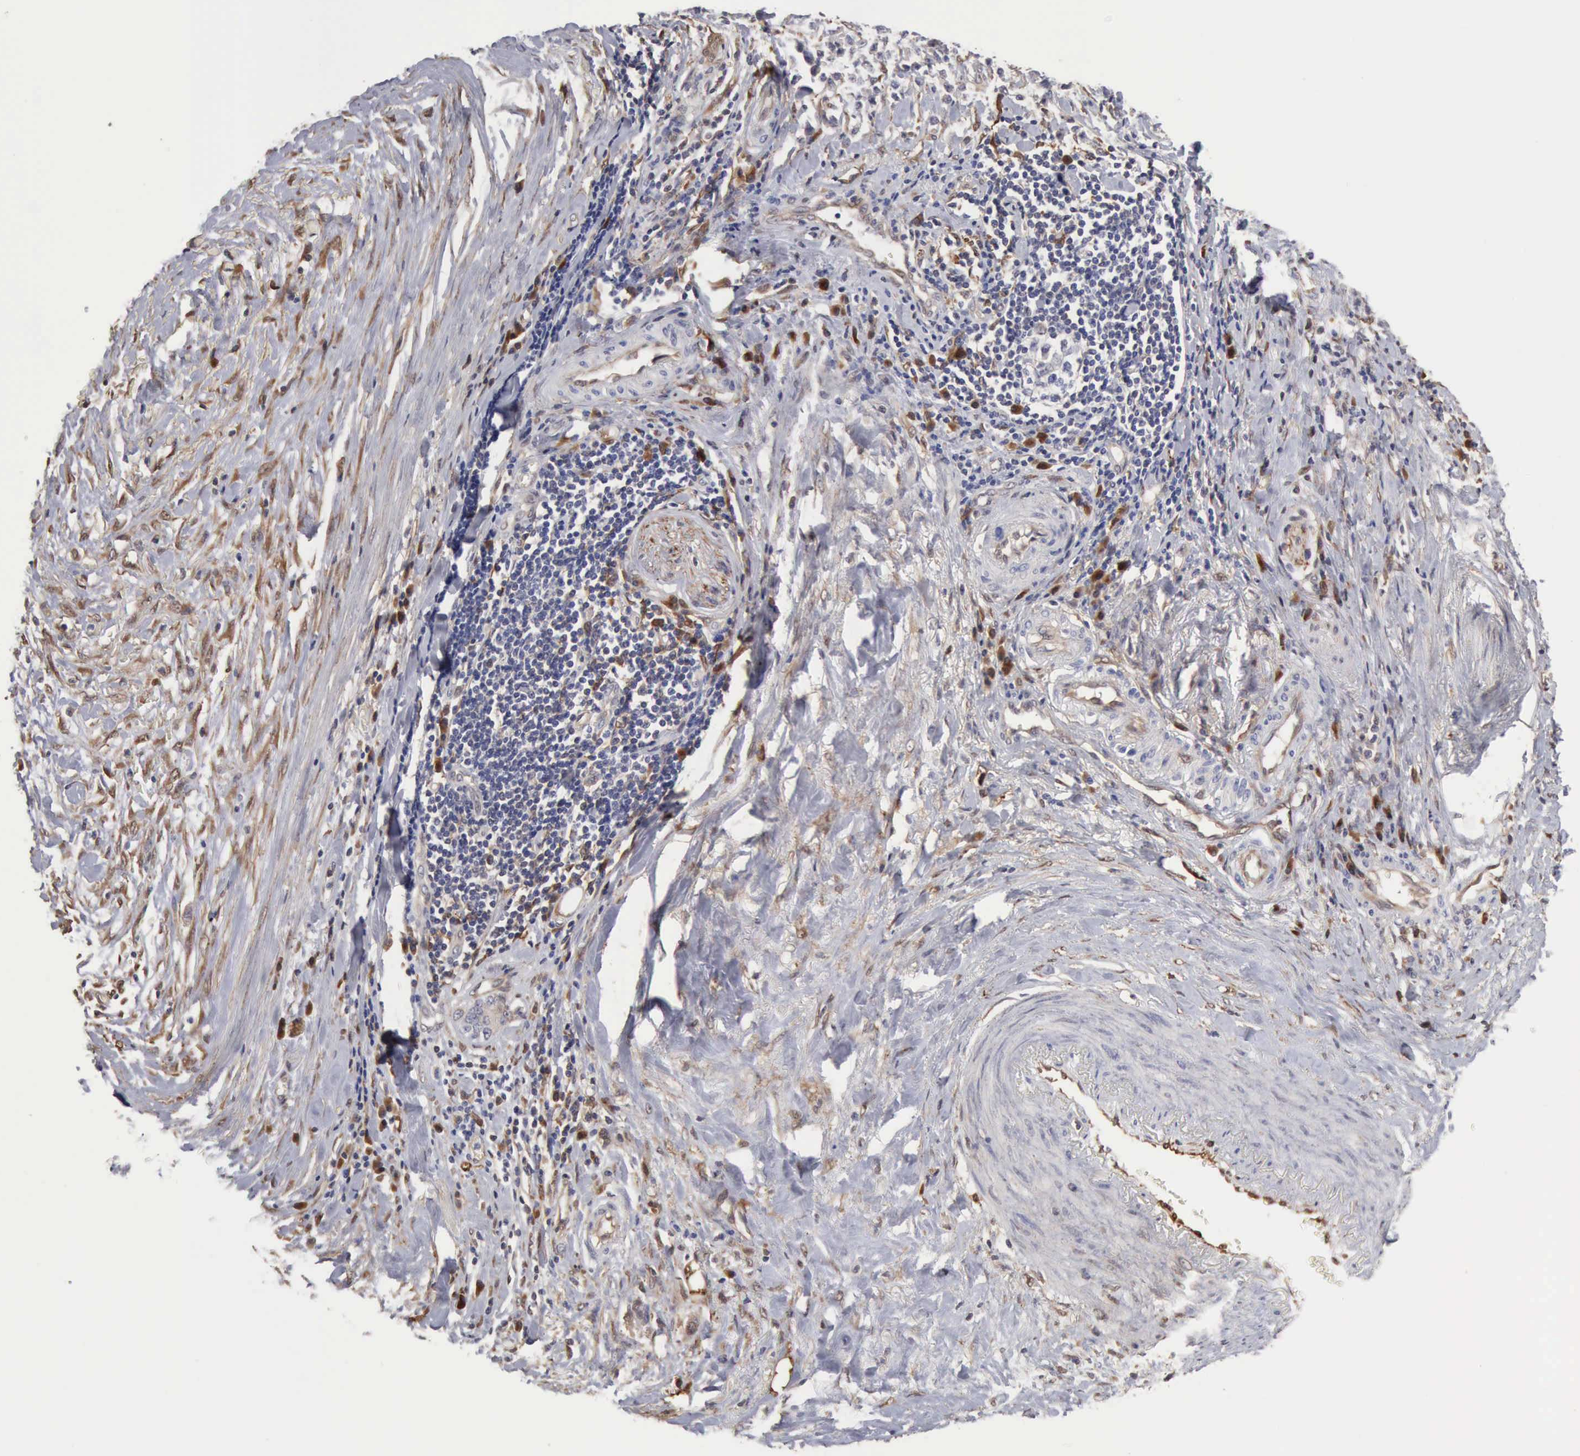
{"staining": {"intensity": "weak", "quantity": "<25%", "location": "cytoplasmic/membranous"}, "tissue": "stomach cancer", "cell_type": "Tumor cells", "image_type": "cancer", "snomed": [{"axis": "morphology", "description": "Adenocarcinoma, NOS"}, {"axis": "topography", "description": "Stomach, lower"}], "caption": "A high-resolution histopathology image shows immunohistochemistry staining of stomach cancer (adenocarcinoma), which shows no significant staining in tumor cells.", "gene": "APOL2", "patient": {"sex": "male", "age": 88}}